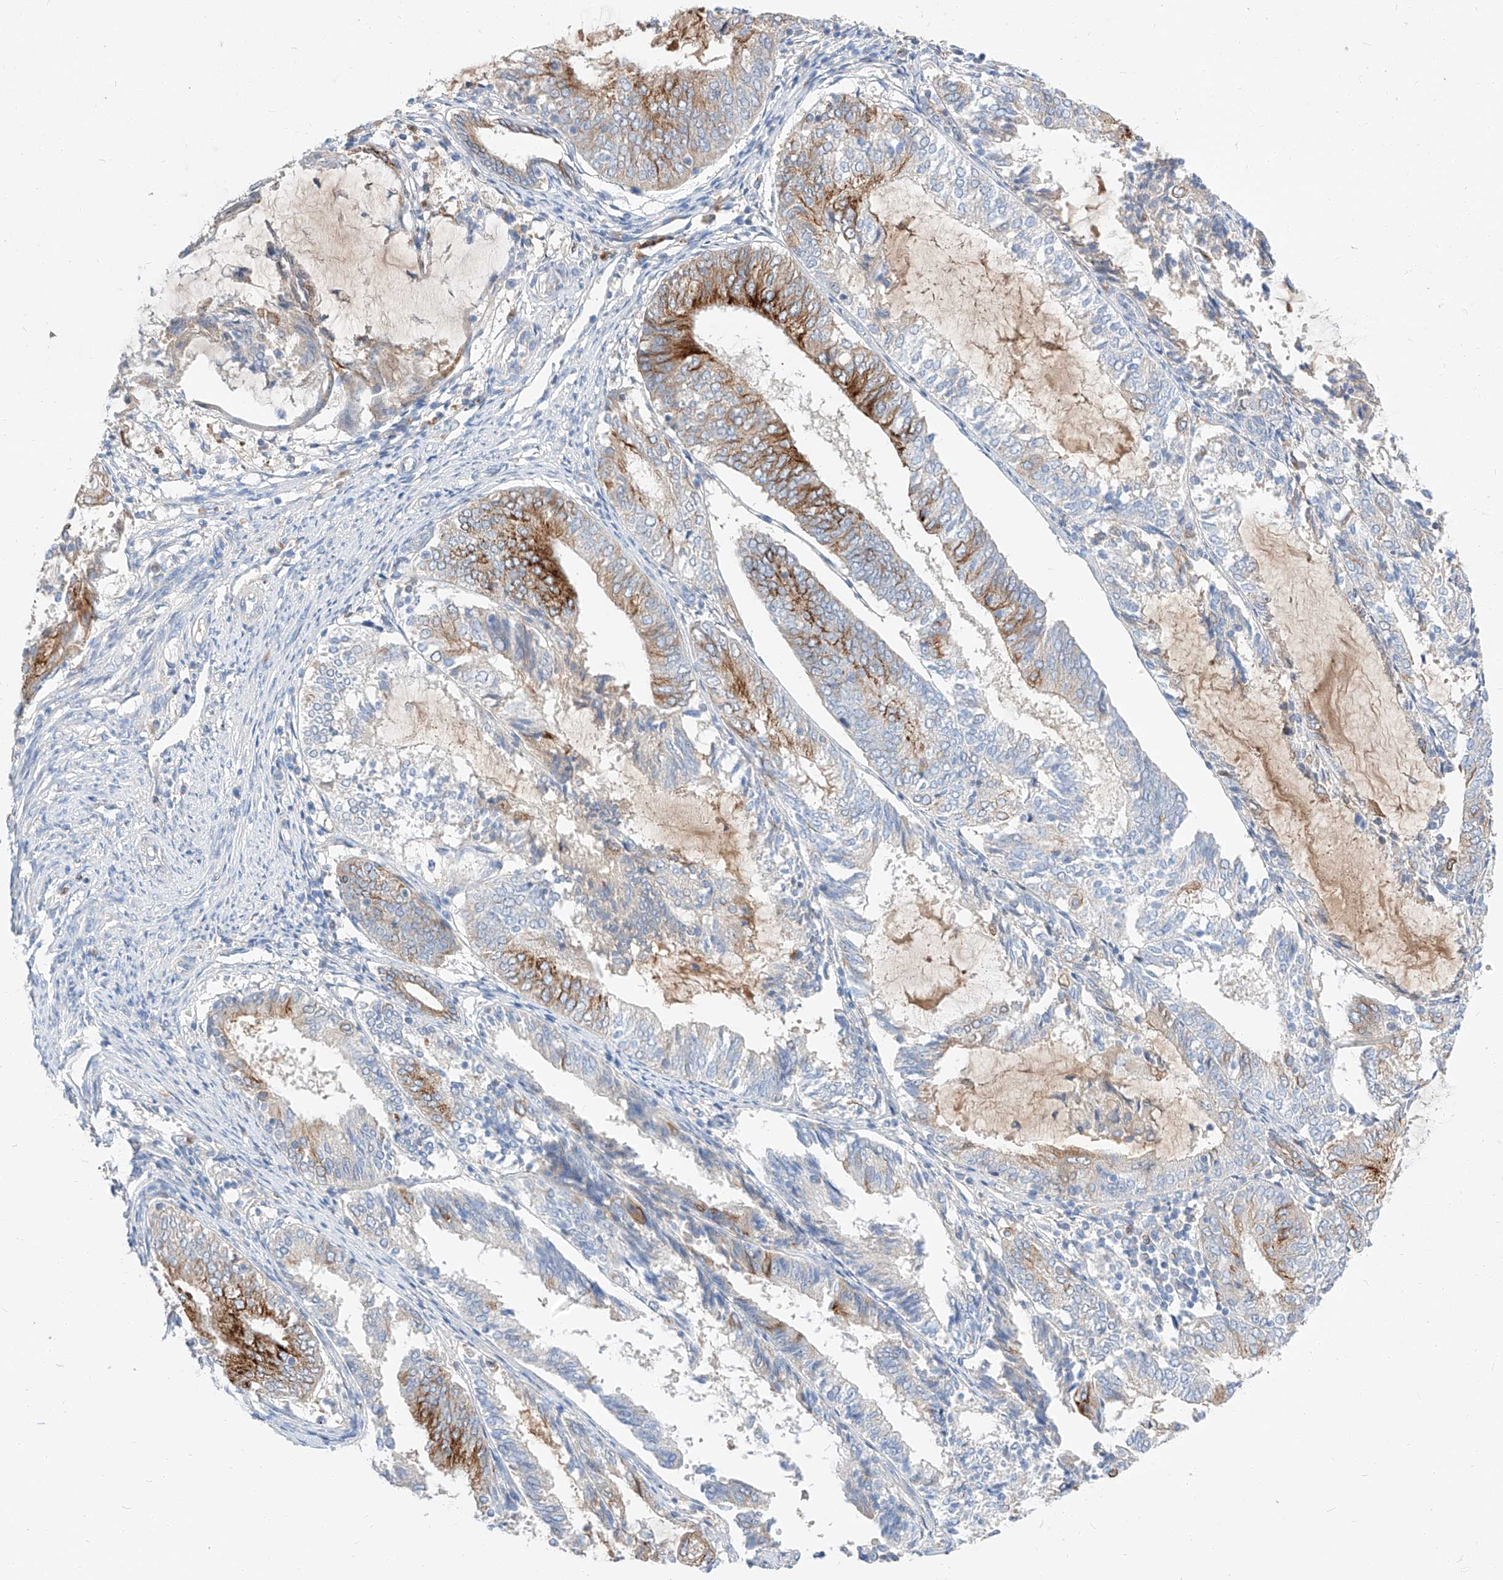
{"staining": {"intensity": "strong", "quantity": "<25%", "location": "cytoplasmic/membranous"}, "tissue": "endometrial cancer", "cell_type": "Tumor cells", "image_type": "cancer", "snomed": [{"axis": "morphology", "description": "Adenocarcinoma, NOS"}, {"axis": "topography", "description": "Endometrium"}], "caption": "Adenocarcinoma (endometrial) stained with DAB (3,3'-diaminobenzidine) IHC shows medium levels of strong cytoplasmic/membranous staining in about <25% of tumor cells. Using DAB (3,3'-diaminobenzidine) (brown) and hematoxylin (blue) stains, captured at high magnification using brightfield microscopy.", "gene": "MAP7", "patient": {"sex": "female", "age": 81}}